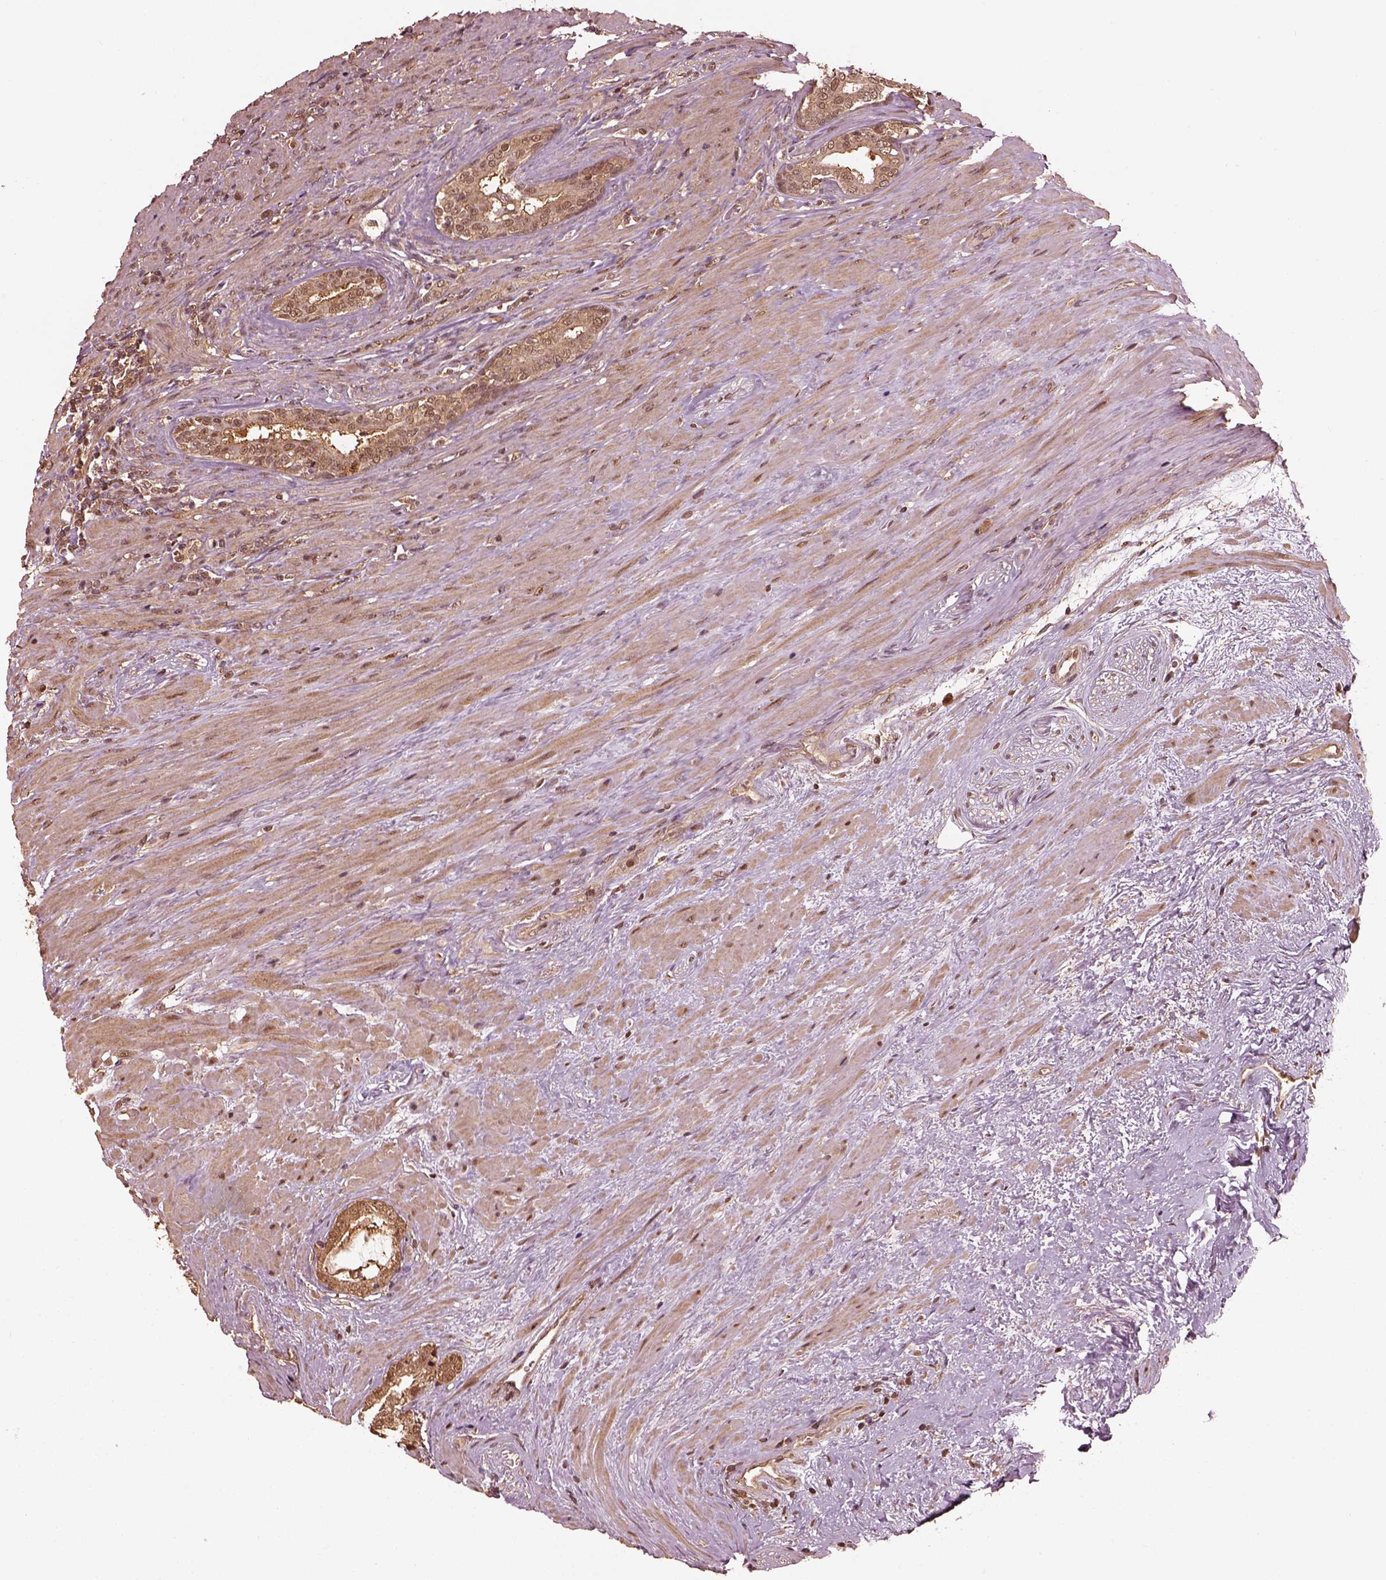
{"staining": {"intensity": "moderate", "quantity": ">75%", "location": "cytoplasmic/membranous"}, "tissue": "prostate cancer", "cell_type": "Tumor cells", "image_type": "cancer", "snomed": [{"axis": "morphology", "description": "Adenocarcinoma, Low grade"}, {"axis": "topography", "description": "Prostate and seminal vesicle, NOS"}], "caption": "This is an image of immunohistochemistry staining of prostate cancer (adenocarcinoma (low-grade)), which shows moderate positivity in the cytoplasmic/membranous of tumor cells.", "gene": "PSMC5", "patient": {"sex": "male", "age": 61}}